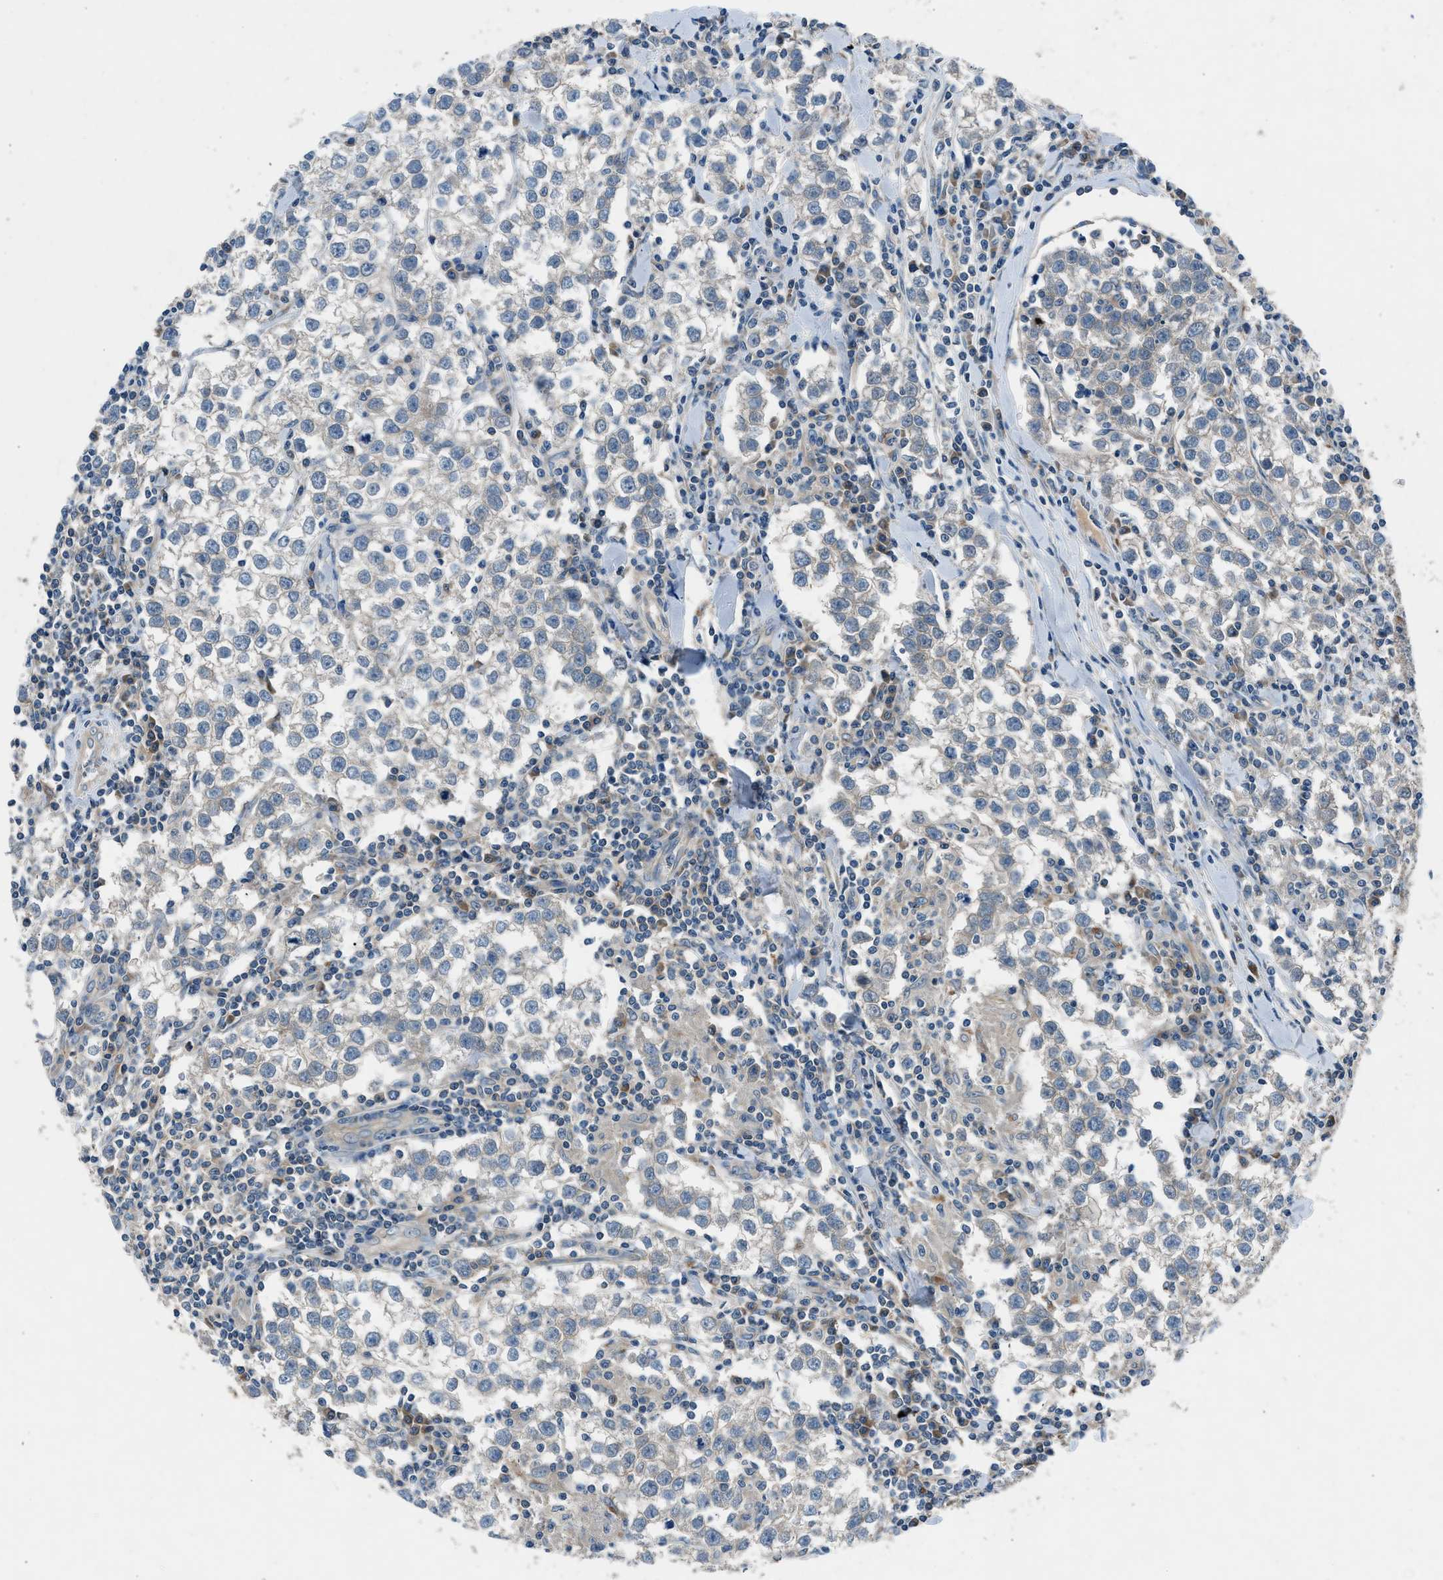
{"staining": {"intensity": "weak", "quantity": "<25%", "location": "cytoplasmic/membranous"}, "tissue": "testis cancer", "cell_type": "Tumor cells", "image_type": "cancer", "snomed": [{"axis": "morphology", "description": "Seminoma, NOS"}, {"axis": "morphology", "description": "Carcinoma, Embryonal, NOS"}, {"axis": "topography", "description": "Testis"}], "caption": "There is no significant staining in tumor cells of testis cancer (seminoma). The staining was performed using DAB to visualize the protein expression in brown, while the nuclei were stained in blue with hematoxylin (Magnification: 20x).", "gene": "BMP1", "patient": {"sex": "male", "age": 36}}